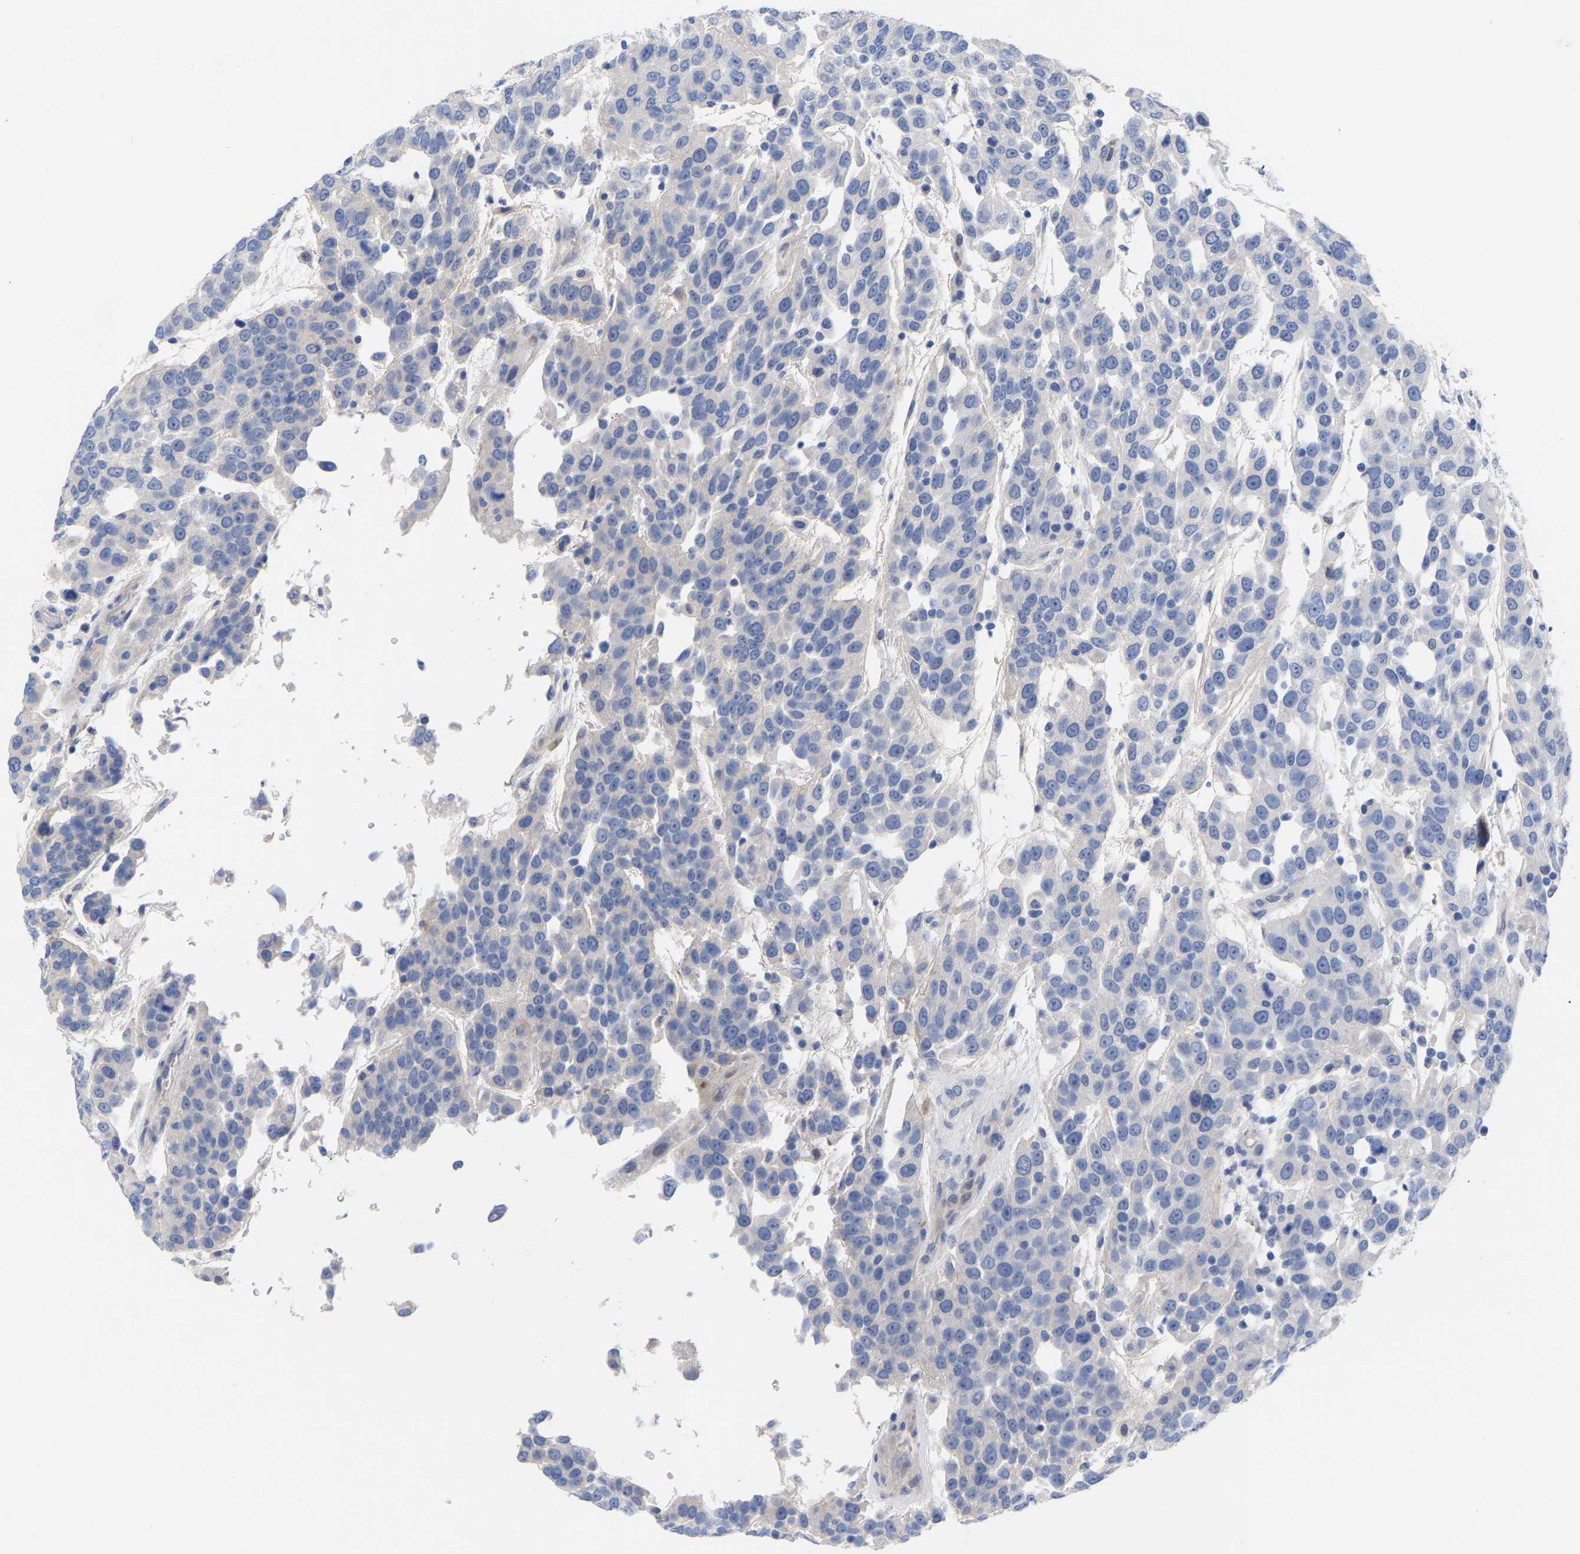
{"staining": {"intensity": "negative", "quantity": "none", "location": "none"}, "tissue": "urothelial cancer", "cell_type": "Tumor cells", "image_type": "cancer", "snomed": [{"axis": "morphology", "description": "Urothelial carcinoma, High grade"}, {"axis": "topography", "description": "Urinary bladder"}], "caption": "The IHC photomicrograph has no significant expression in tumor cells of urothelial cancer tissue.", "gene": "HAPLN1", "patient": {"sex": "female", "age": 80}}